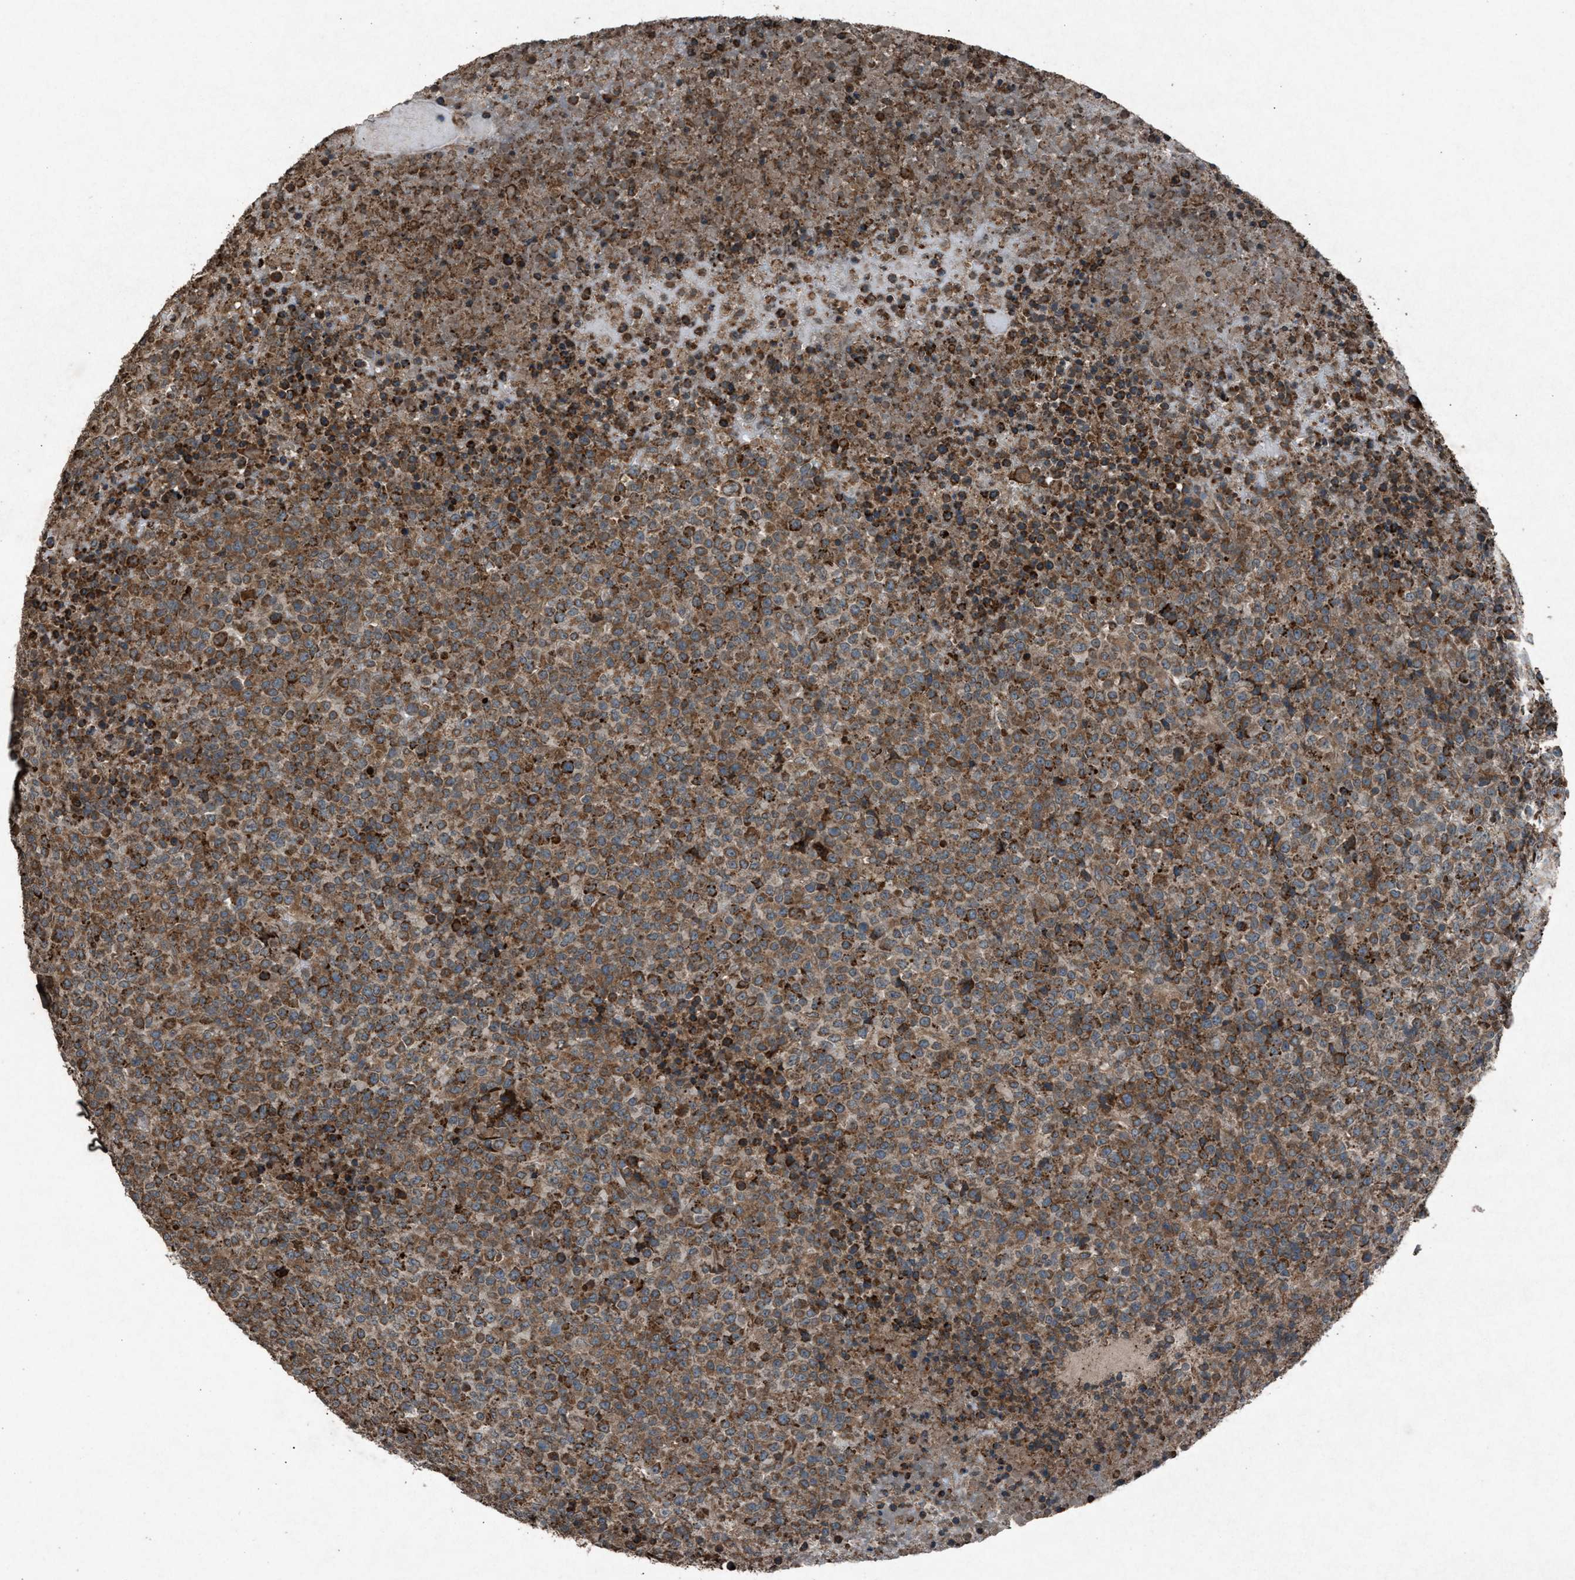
{"staining": {"intensity": "moderate", "quantity": ">75%", "location": "cytoplasmic/membranous"}, "tissue": "lymphoma", "cell_type": "Tumor cells", "image_type": "cancer", "snomed": [{"axis": "morphology", "description": "Malignant lymphoma, non-Hodgkin's type, High grade"}, {"axis": "topography", "description": "Lymph node"}], "caption": "Immunohistochemistry (IHC) of human lymphoma demonstrates medium levels of moderate cytoplasmic/membranous positivity in about >75% of tumor cells.", "gene": "CALR", "patient": {"sex": "male", "age": 13}}